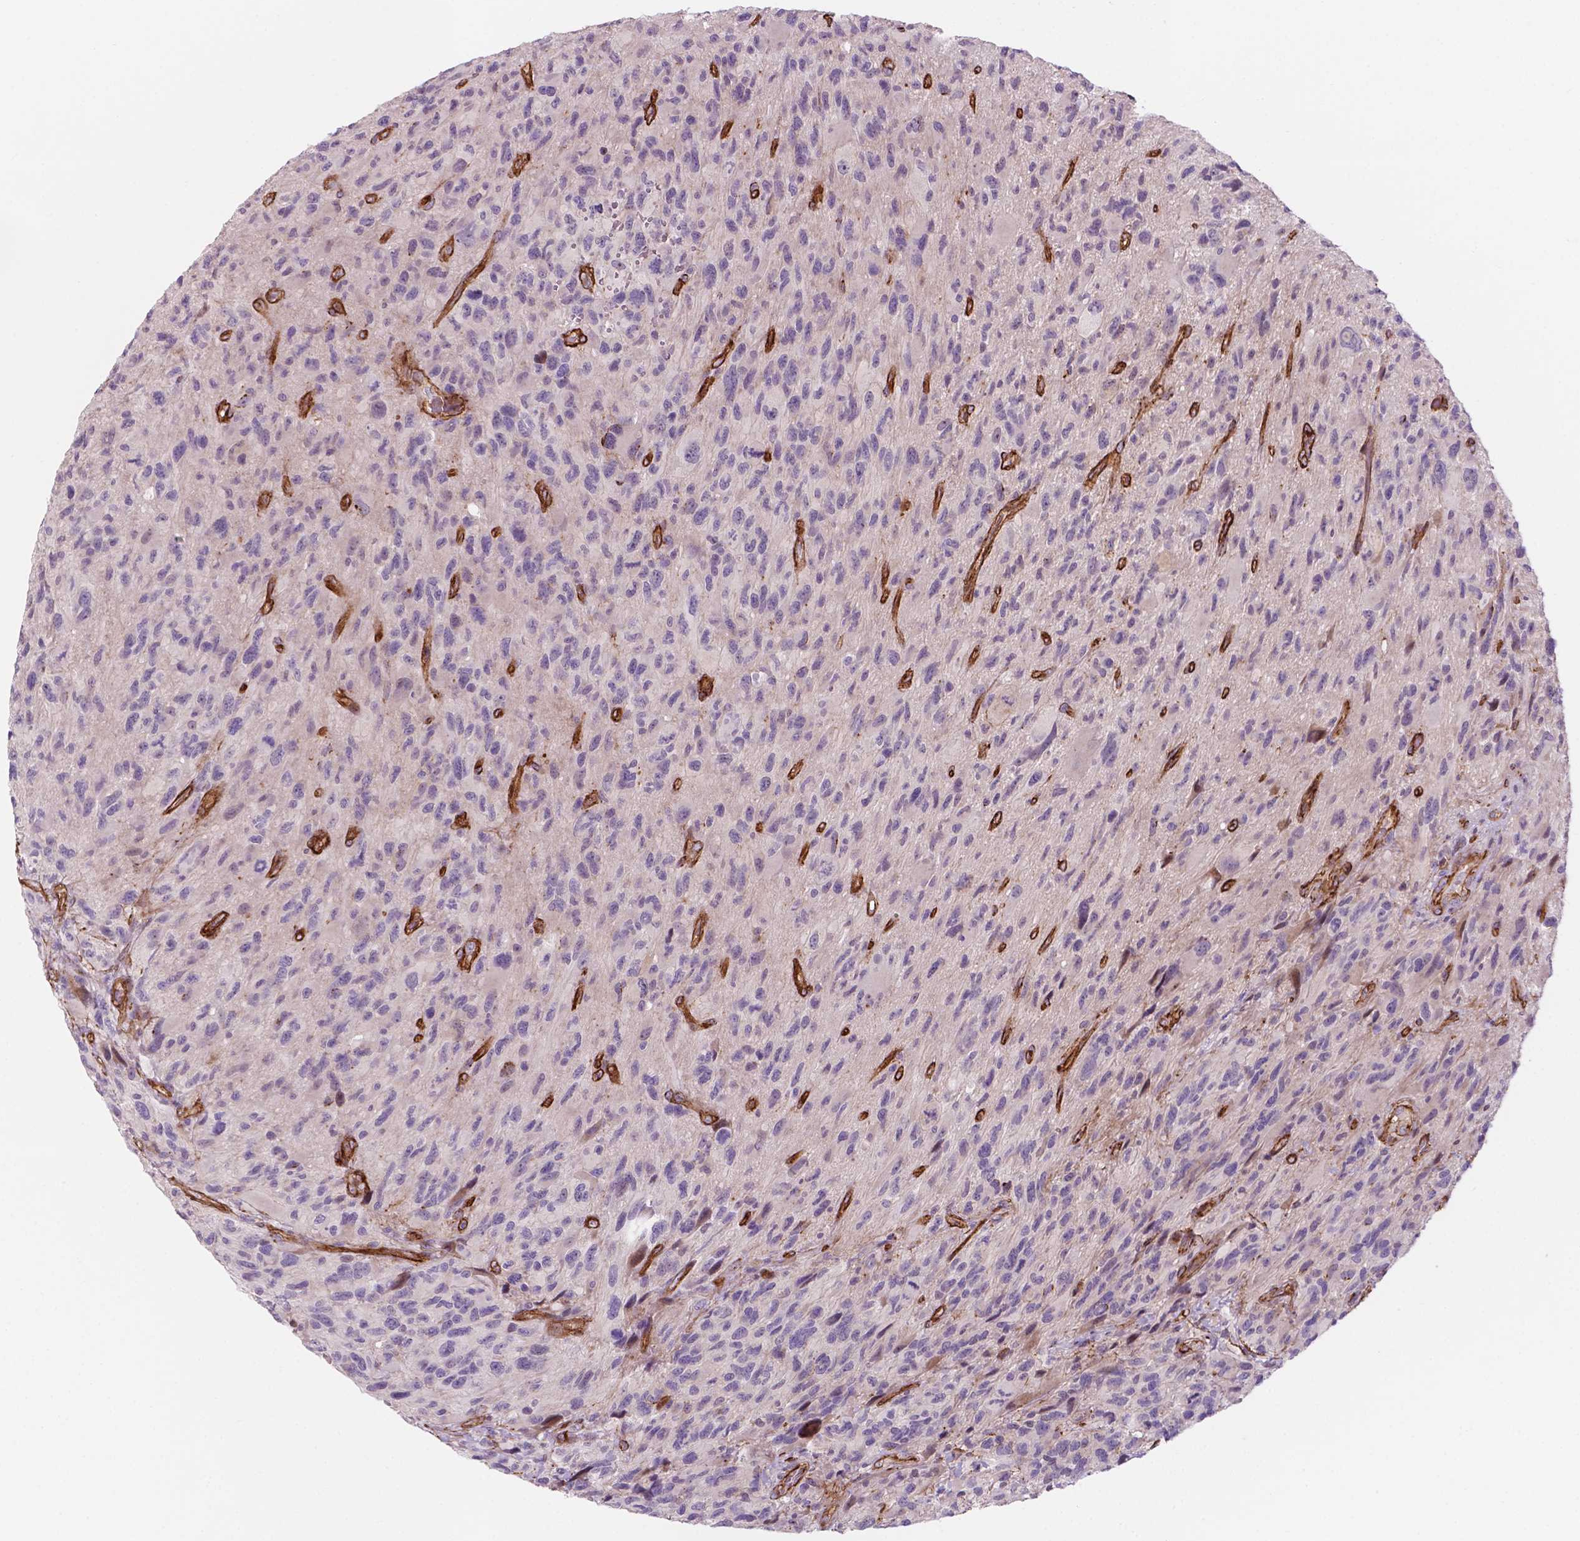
{"staining": {"intensity": "negative", "quantity": "none", "location": "none"}, "tissue": "glioma", "cell_type": "Tumor cells", "image_type": "cancer", "snomed": [{"axis": "morphology", "description": "Glioma, malignant, NOS"}, {"axis": "morphology", "description": "Glioma, malignant, High grade"}, {"axis": "topography", "description": "Brain"}], "caption": "Human glioma (malignant) stained for a protein using immunohistochemistry (IHC) reveals no staining in tumor cells.", "gene": "EGFL8", "patient": {"sex": "female", "age": 71}}